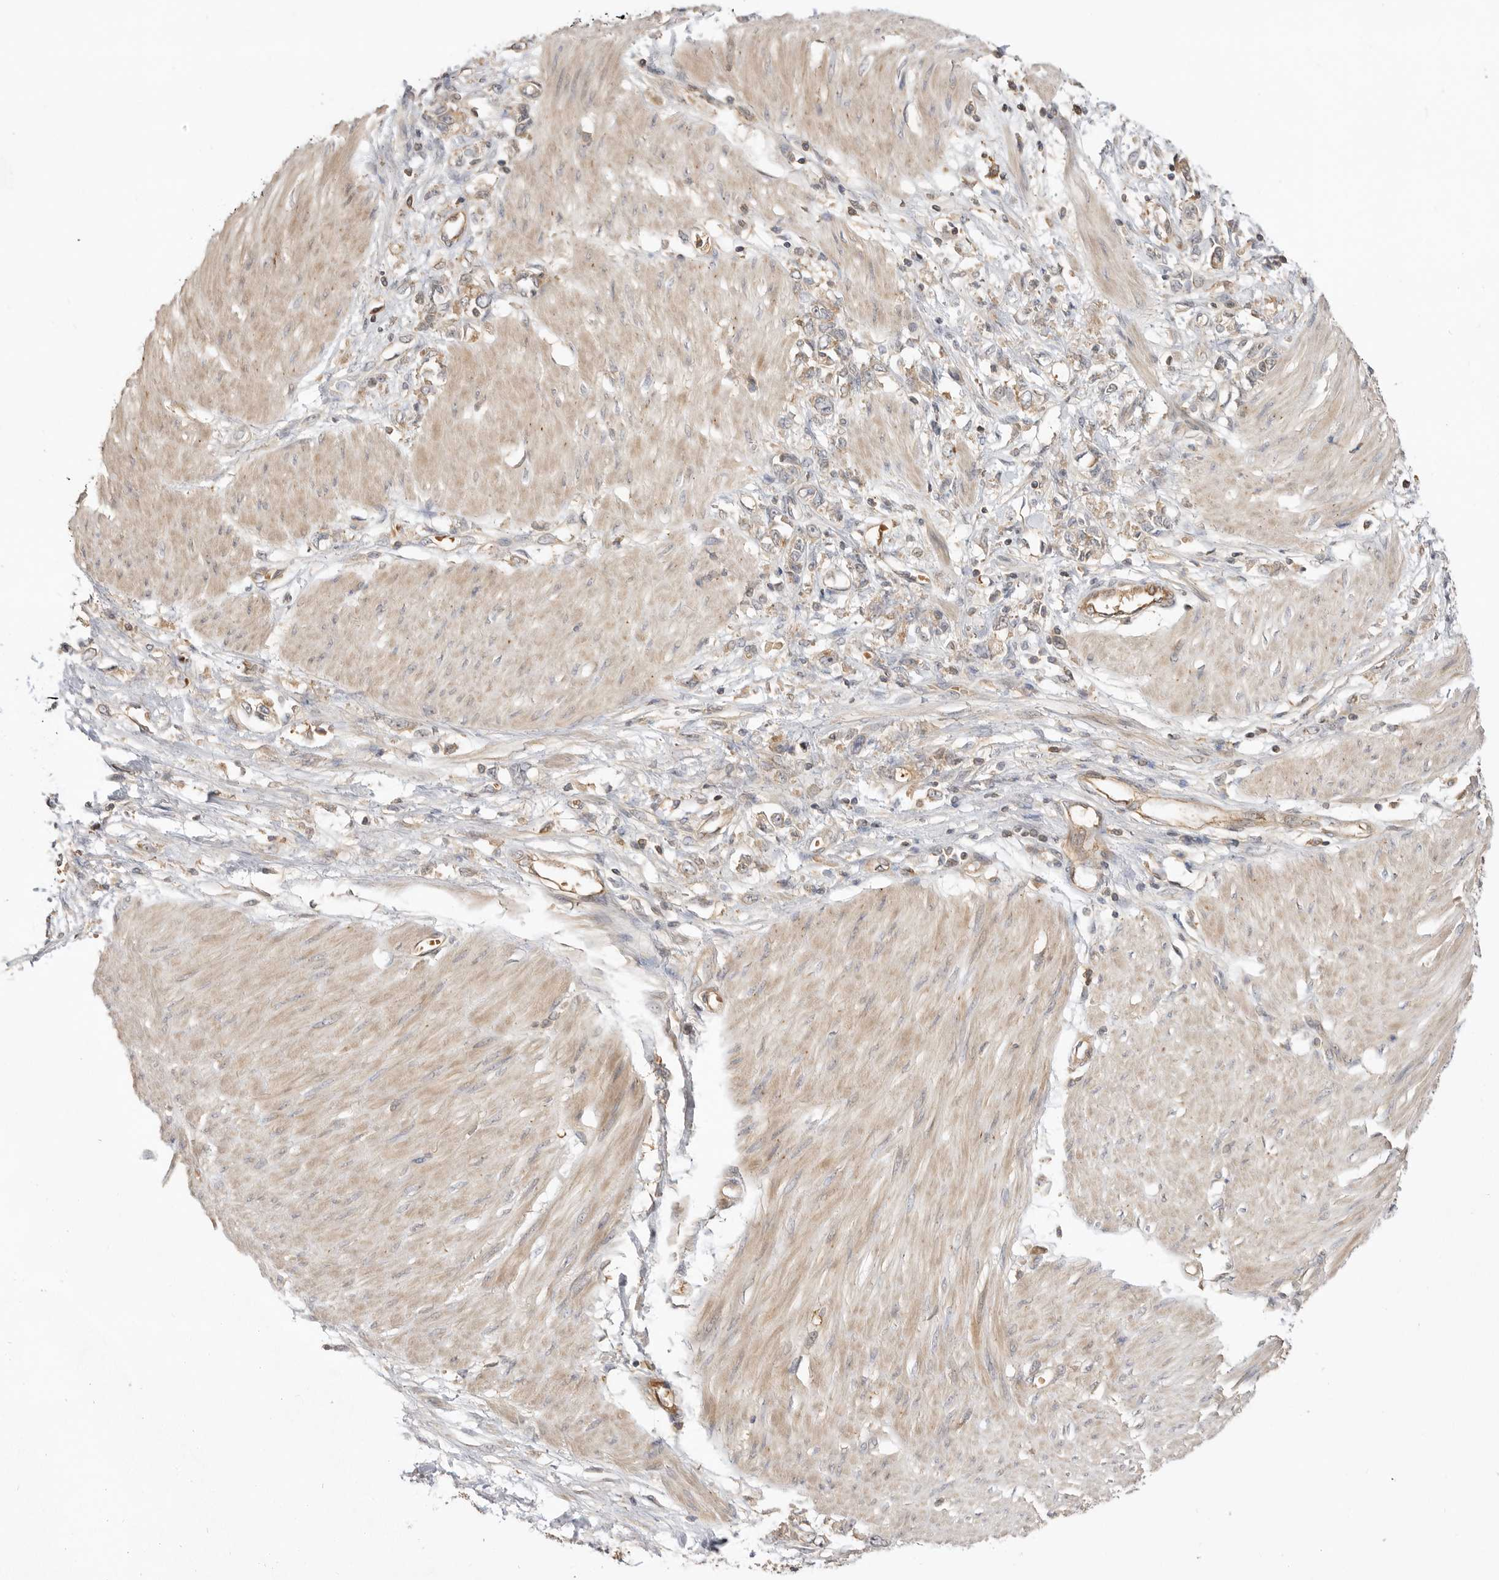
{"staining": {"intensity": "weak", "quantity": "25%-75%", "location": "cytoplasmic/membranous"}, "tissue": "stomach cancer", "cell_type": "Tumor cells", "image_type": "cancer", "snomed": [{"axis": "morphology", "description": "Adenocarcinoma, NOS"}, {"axis": "topography", "description": "Stomach"}], "caption": "There is low levels of weak cytoplasmic/membranous expression in tumor cells of adenocarcinoma (stomach), as demonstrated by immunohistochemical staining (brown color).", "gene": "CLDN12", "patient": {"sex": "female", "age": 76}}